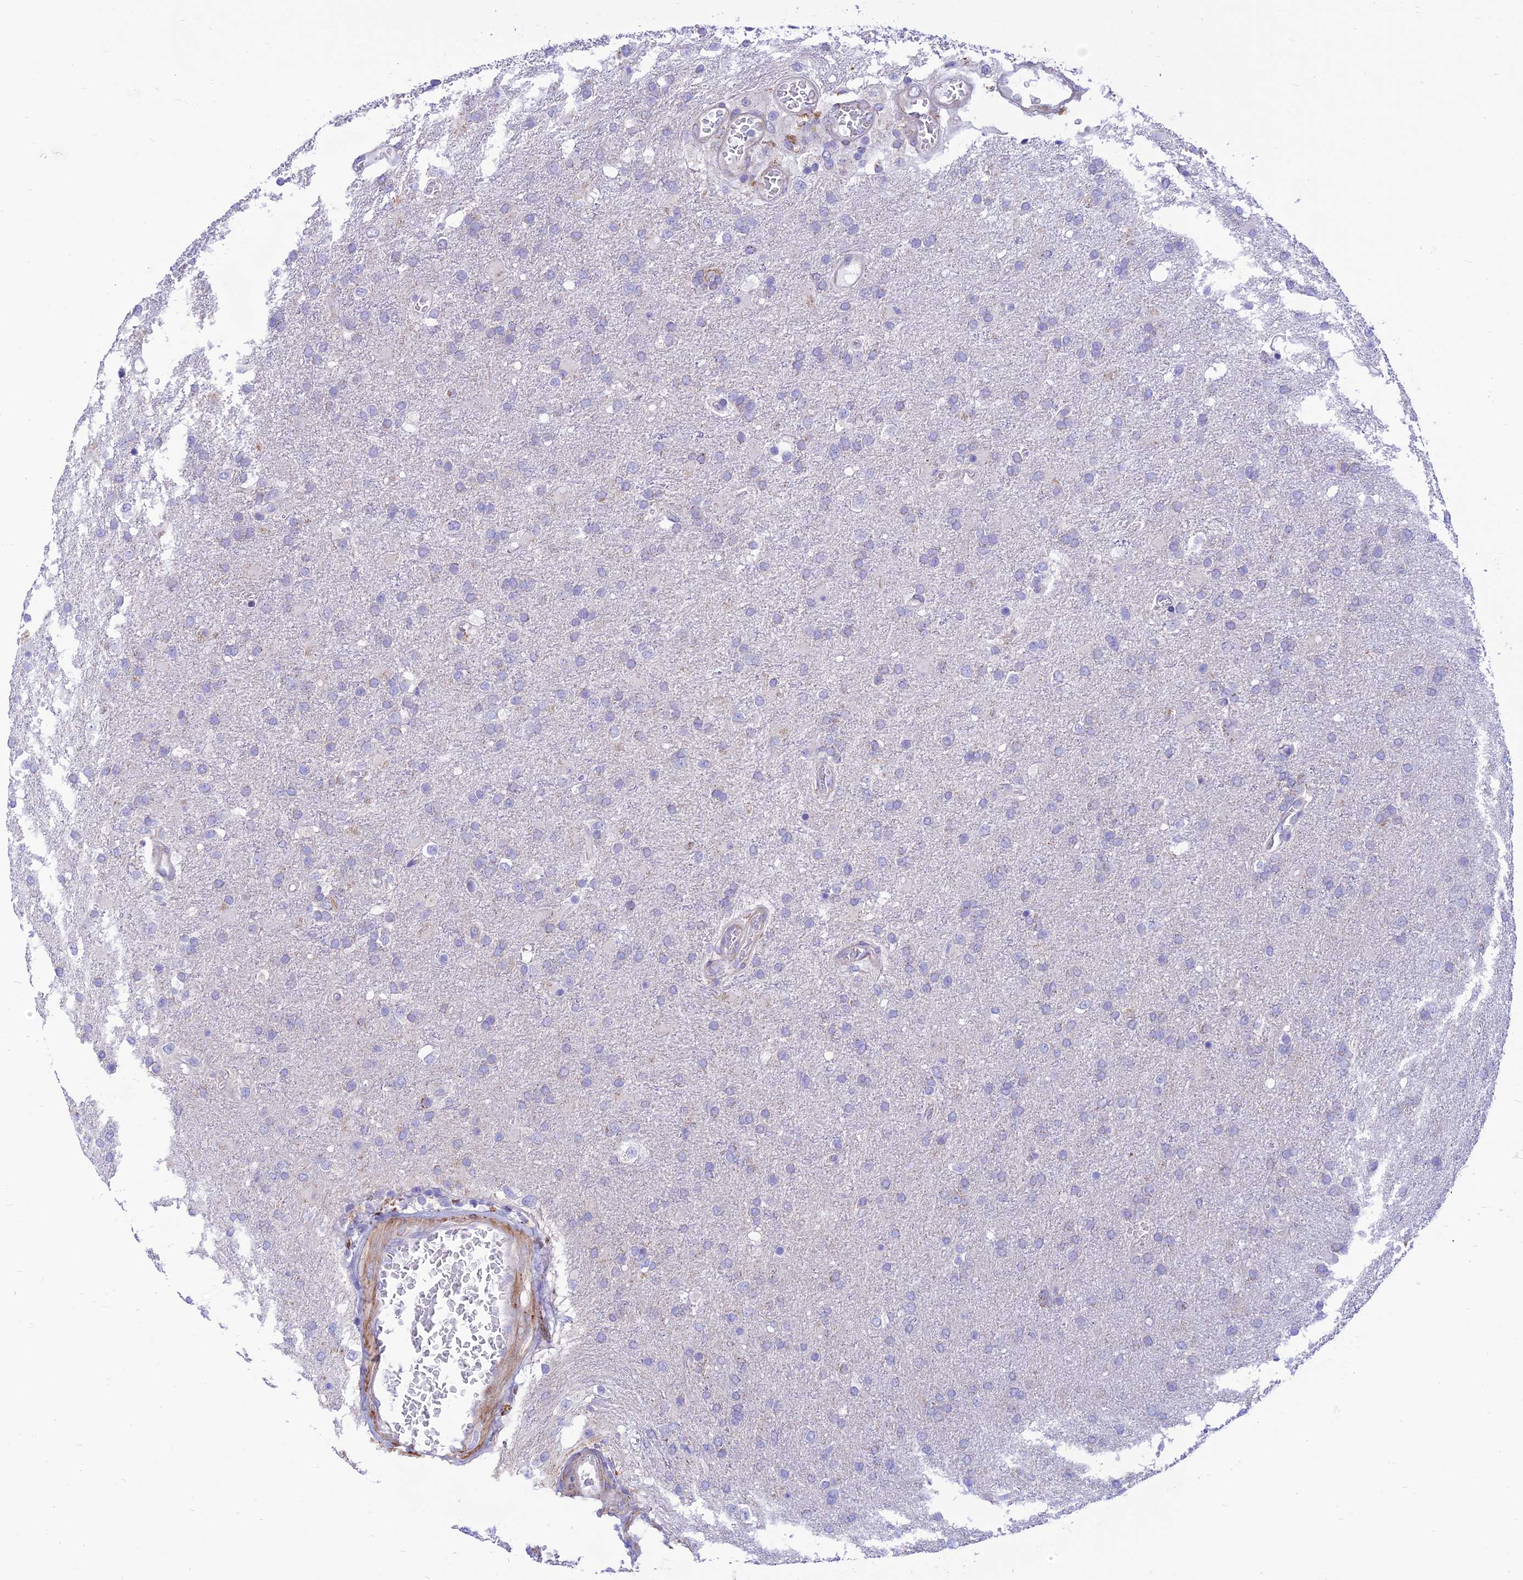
{"staining": {"intensity": "negative", "quantity": "none", "location": "none"}, "tissue": "glioma", "cell_type": "Tumor cells", "image_type": "cancer", "snomed": [{"axis": "morphology", "description": "Glioma, malignant, High grade"}, {"axis": "topography", "description": "Brain"}], "caption": "An immunohistochemistry histopathology image of glioma is shown. There is no staining in tumor cells of glioma. (DAB IHC visualized using brightfield microscopy, high magnification).", "gene": "FAM186B", "patient": {"sex": "female", "age": 74}}